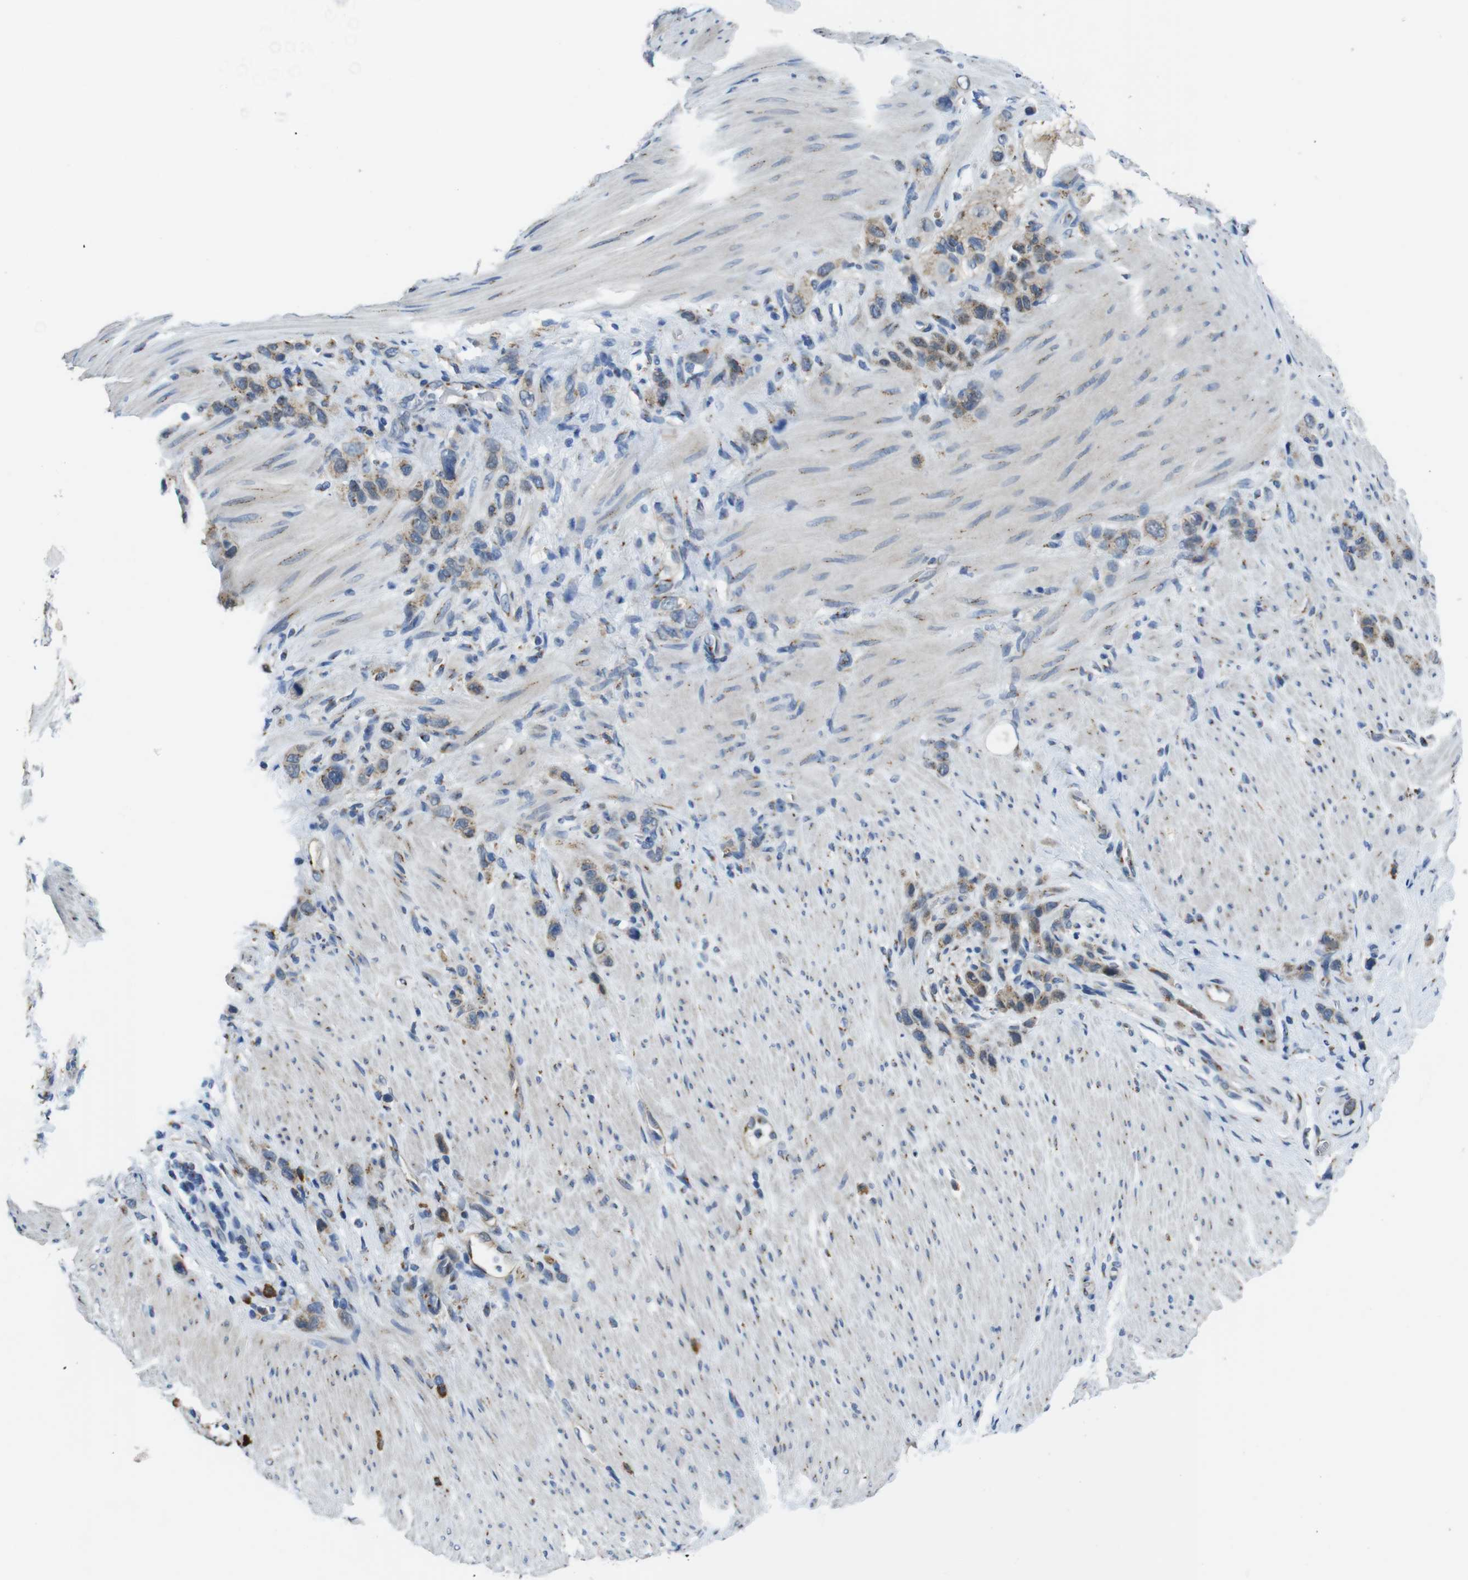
{"staining": {"intensity": "weak", "quantity": ">75%", "location": "cytoplasmic/membranous"}, "tissue": "stomach cancer", "cell_type": "Tumor cells", "image_type": "cancer", "snomed": [{"axis": "morphology", "description": "Adenocarcinoma, NOS"}, {"axis": "morphology", "description": "Adenocarcinoma, High grade"}, {"axis": "topography", "description": "Stomach, upper"}, {"axis": "topography", "description": "Stomach, lower"}], "caption": "Weak cytoplasmic/membranous positivity for a protein is identified in about >75% of tumor cells of stomach cancer using immunohistochemistry (IHC).", "gene": "RAB6A", "patient": {"sex": "female", "age": 65}}